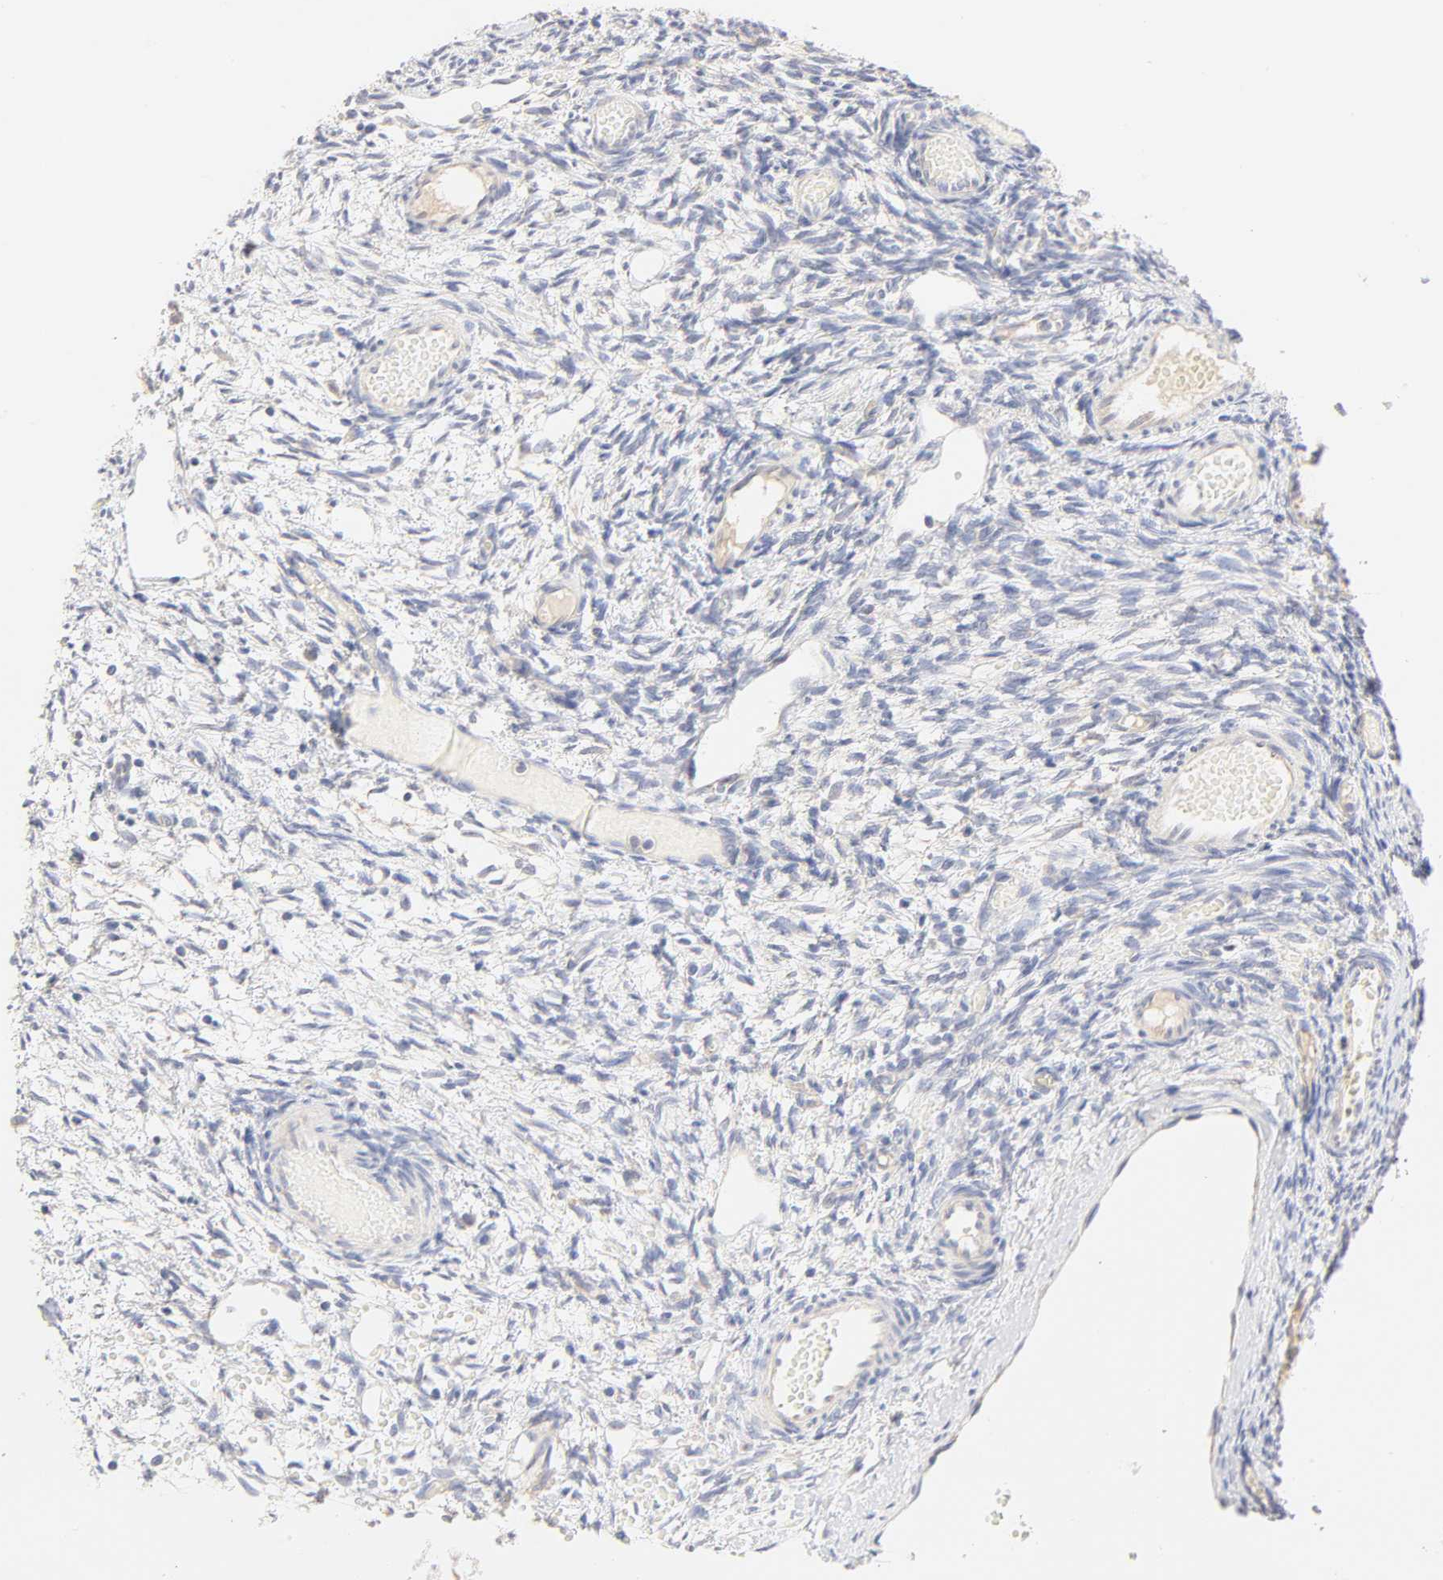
{"staining": {"intensity": "negative", "quantity": "none", "location": "none"}, "tissue": "ovary", "cell_type": "Follicle cells", "image_type": "normal", "snomed": [{"axis": "morphology", "description": "Normal tissue, NOS"}, {"axis": "topography", "description": "Ovary"}], "caption": "IHC photomicrograph of benign ovary stained for a protein (brown), which displays no staining in follicle cells. Brightfield microscopy of immunohistochemistry (IHC) stained with DAB (3,3'-diaminobenzidine) (brown) and hematoxylin (blue), captured at high magnification.", "gene": "MTERF2", "patient": {"sex": "female", "age": 35}}